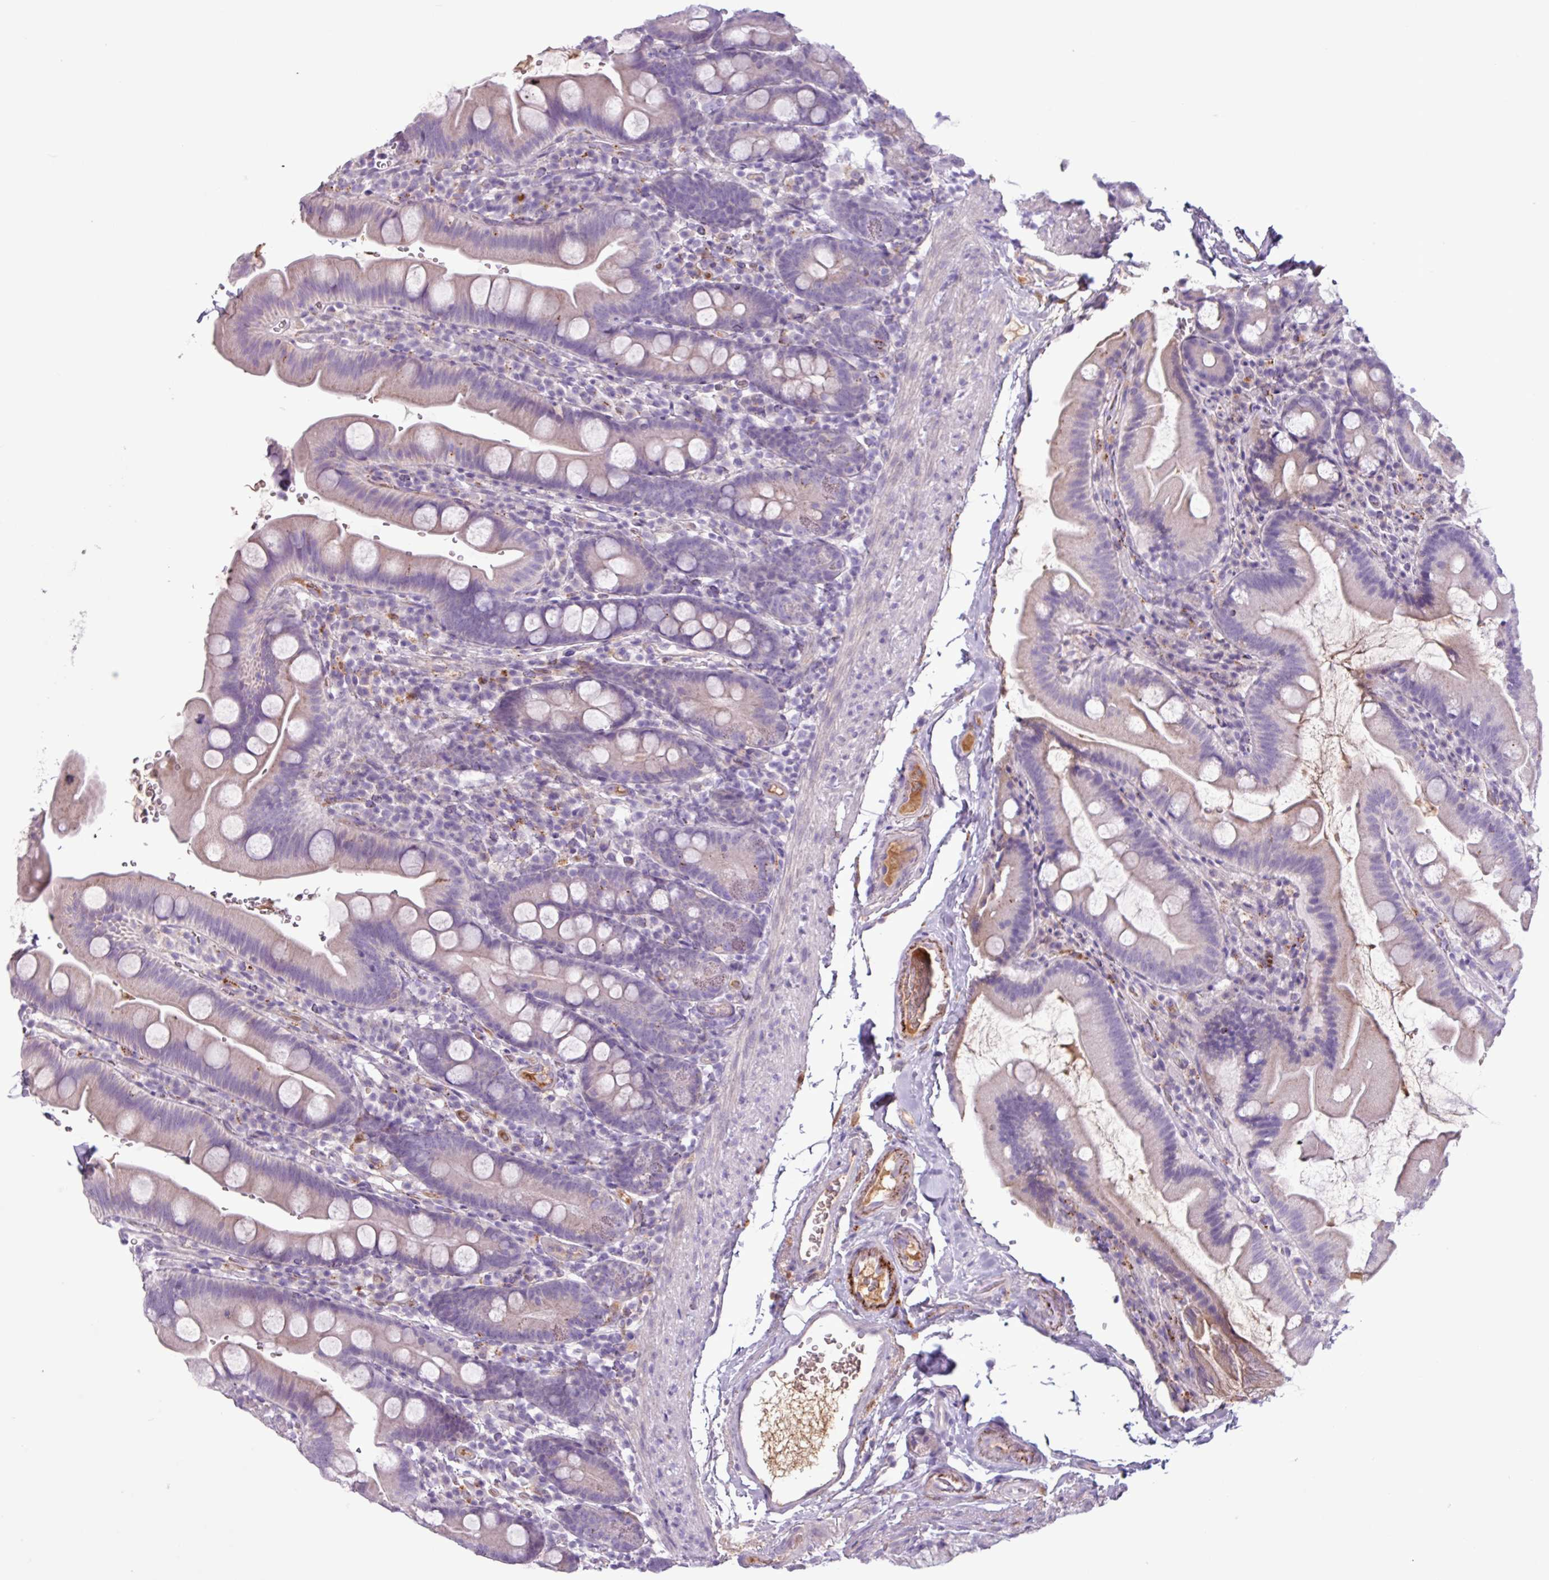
{"staining": {"intensity": "negative", "quantity": "none", "location": "none"}, "tissue": "small intestine", "cell_type": "Glandular cells", "image_type": "normal", "snomed": [{"axis": "morphology", "description": "Normal tissue, NOS"}, {"axis": "topography", "description": "Small intestine"}], "caption": "Small intestine was stained to show a protein in brown. There is no significant expression in glandular cells. Brightfield microscopy of immunohistochemistry stained with DAB (brown) and hematoxylin (blue), captured at high magnification.", "gene": "C4A", "patient": {"sex": "female", "age": 68}}